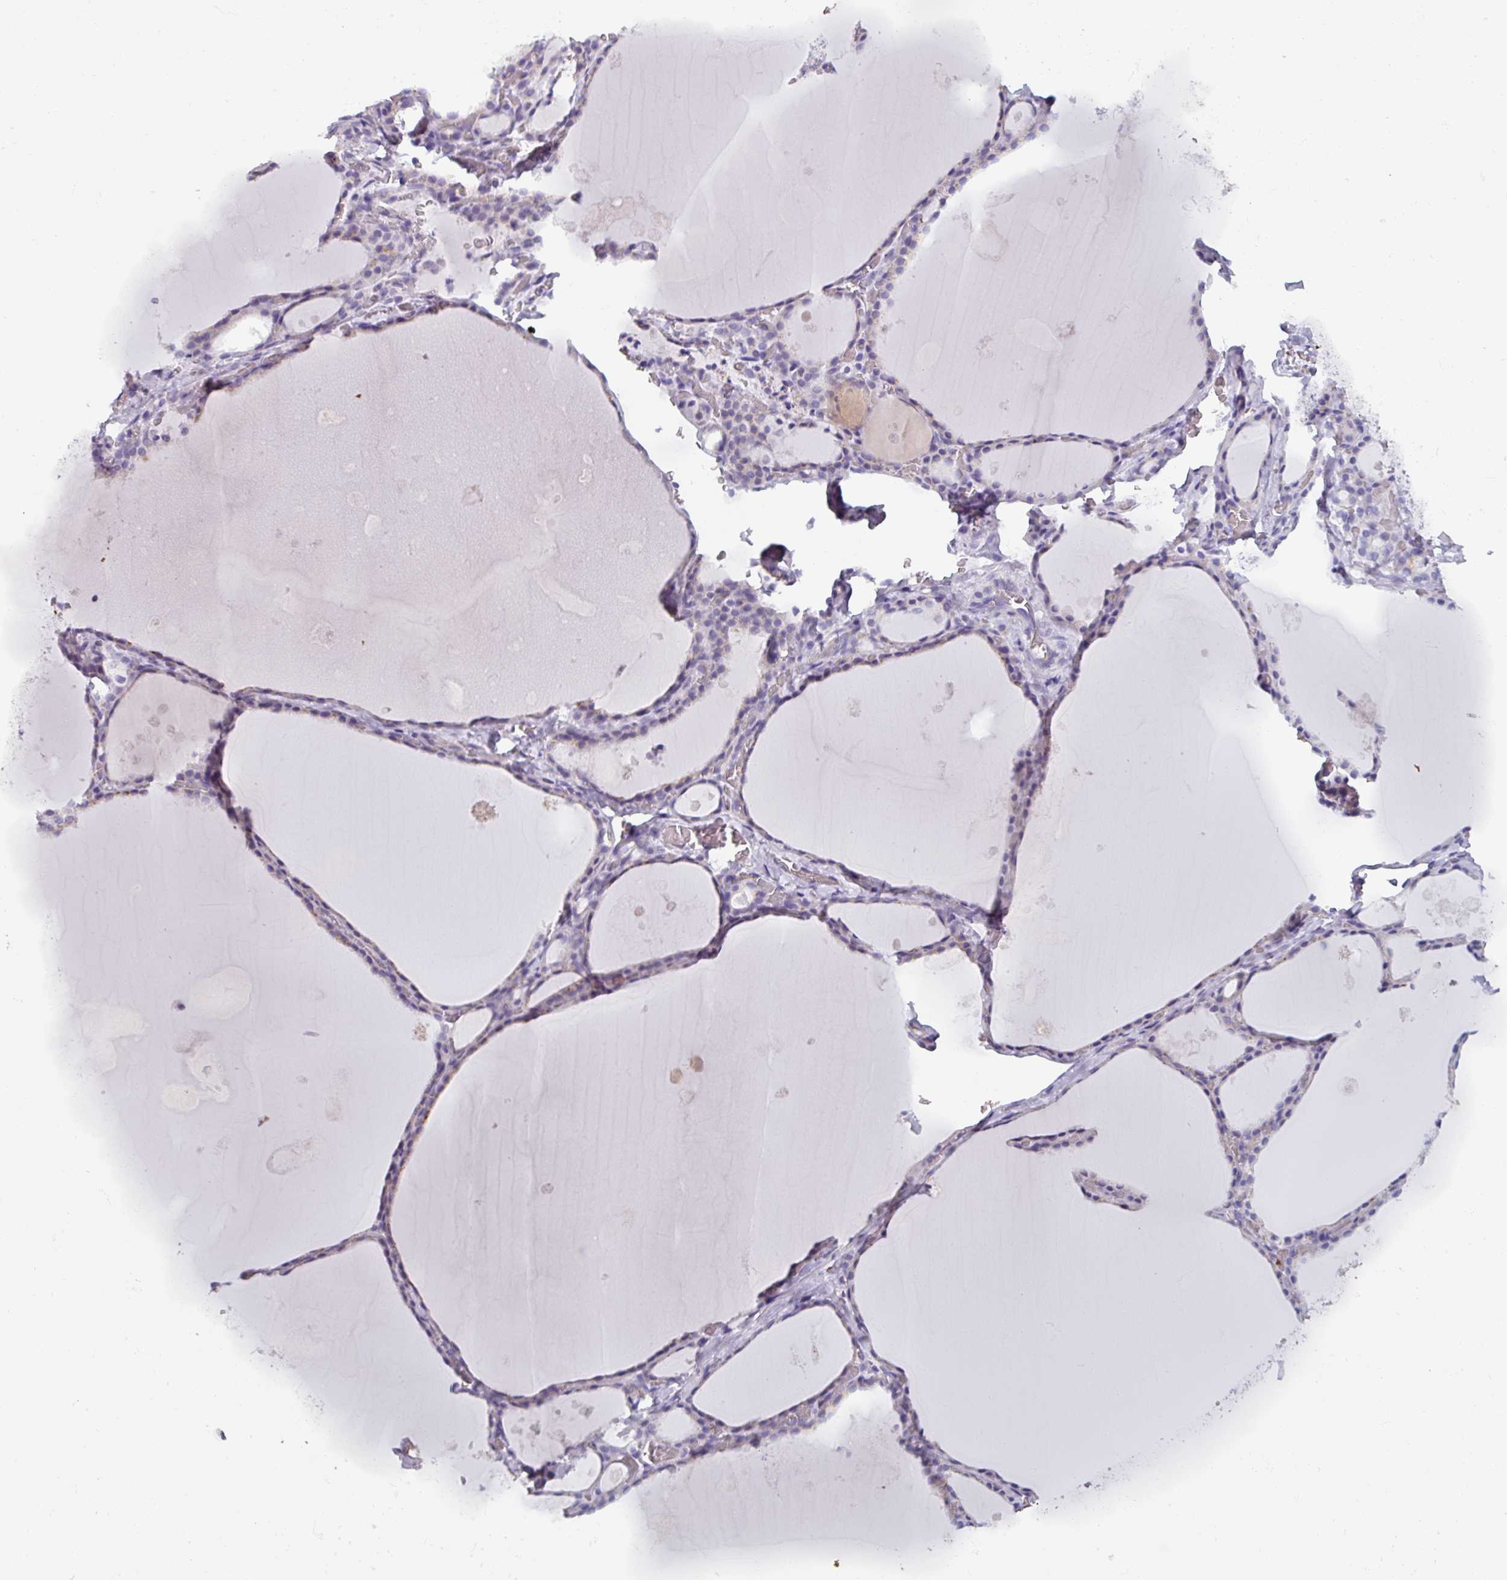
{"staining": {"intensity": "negative", "quantity": "none", "location": "none"}, "tissue": "thyroid gland", "cell_type": "Glandular cells", "image_type": "normal", "snomed": [{"axis": "morphology", "description": "Normal tissue, NOS"}, {"axis": "topography", "description": "Thyroid gland"}], "caption": "Immunohistochemistry (IHC) of normal thyroid gland exhibits no positivity in glandular cells. The staining was performed using DAB (3,3'-diaminobenzidine) to visualize the protein expression in brown, while the nuclei were stained in blue with hematoxylin (Magnification: 20x).", "gene": "SPESP1", "patient": {"sex": "male", "age": 56}}